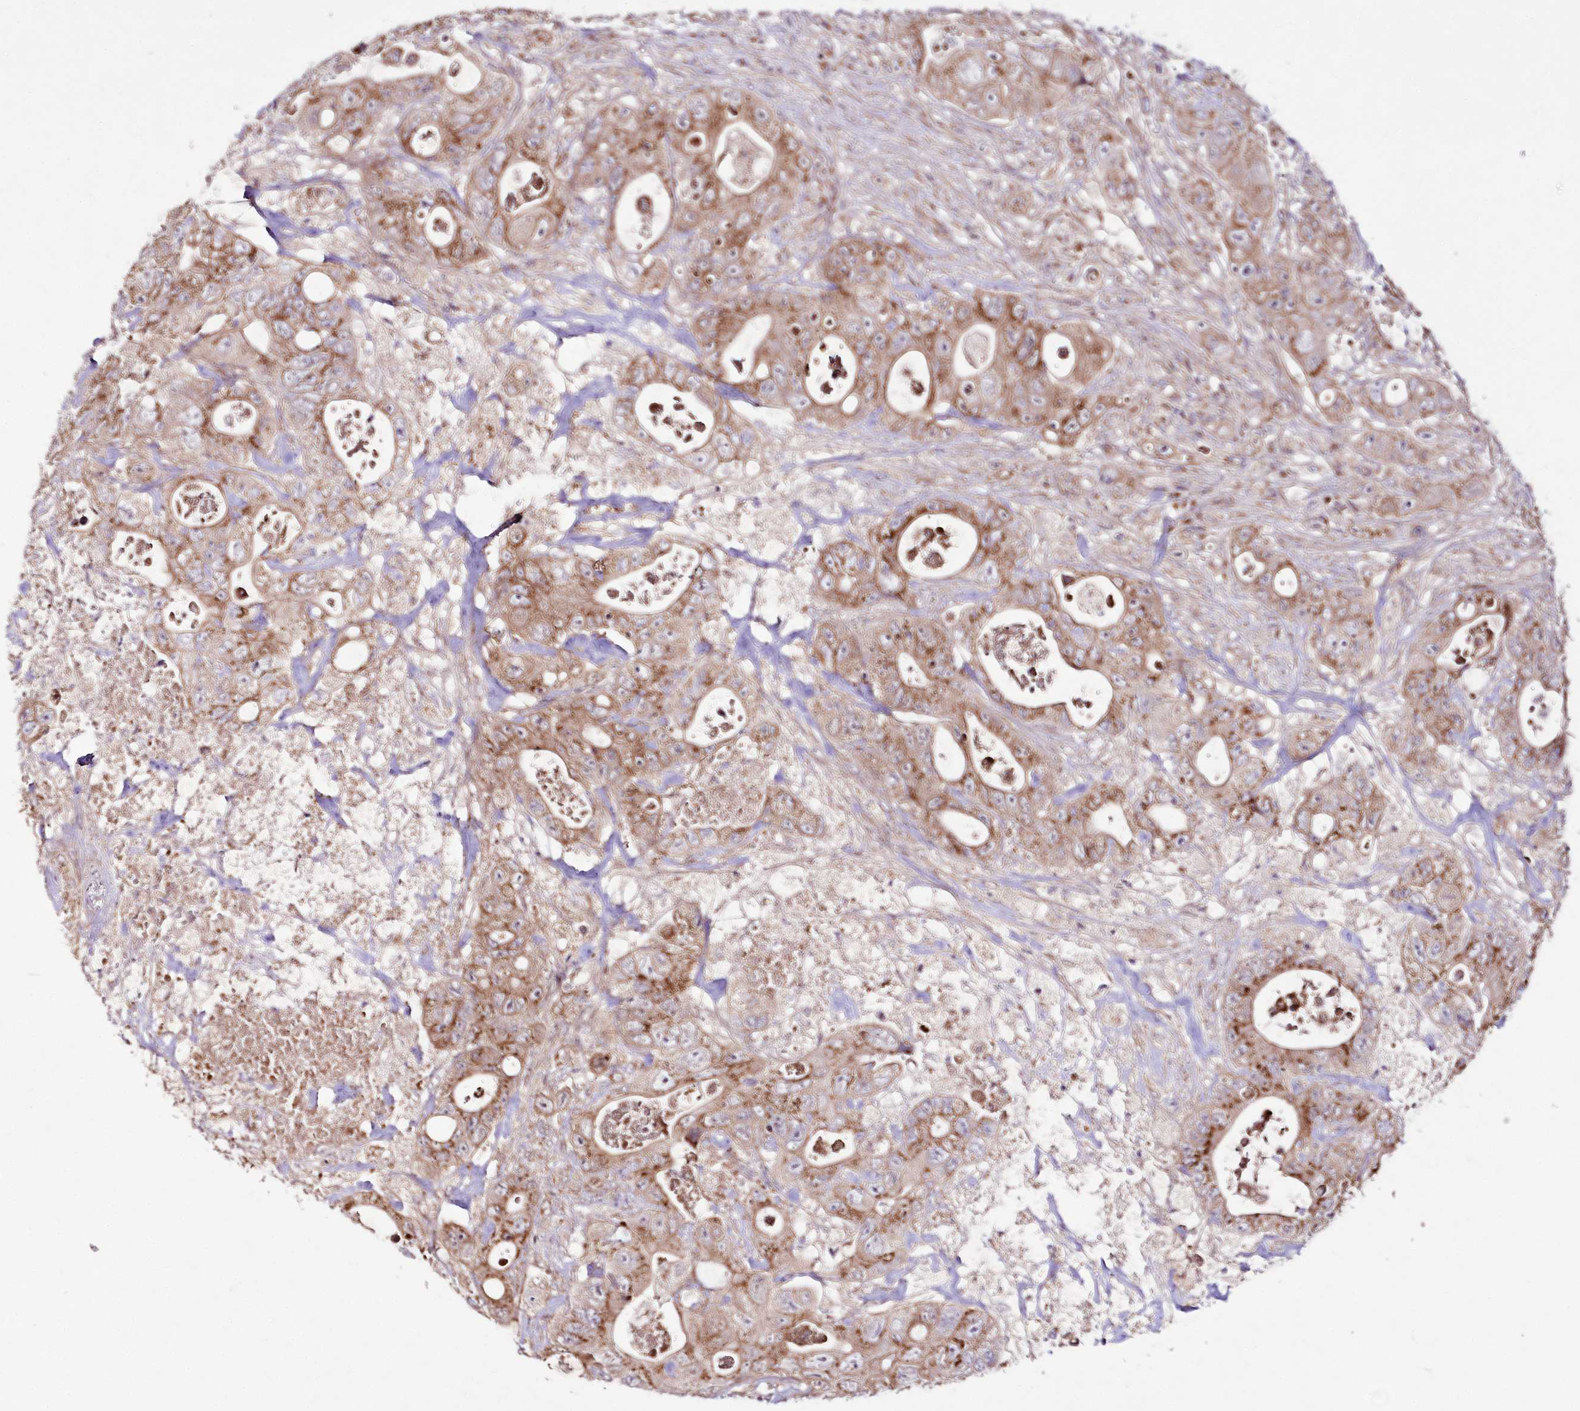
{"staining": {"intensity": "moderate", "quantity": ">75%", "location": "cytoplasmic/membranous"}, "tissue": "colorectal cancer", "cell_type": "Tumor cells", "image_type": "cancer", "snomed": [{"axis": "morphology", "description": "Adenocarcinoma, NOS"}, {"axis": "topography", "description": "Colon"}], "caption": "A photomicrograph of human colorectal cancer (adenocarcinoma) stained for a protein shows moderate cytoplasmic/membranous brown staining in tumor cells.", "gene": "REXO2", "patient": {"sex": "female", "age": 46}}